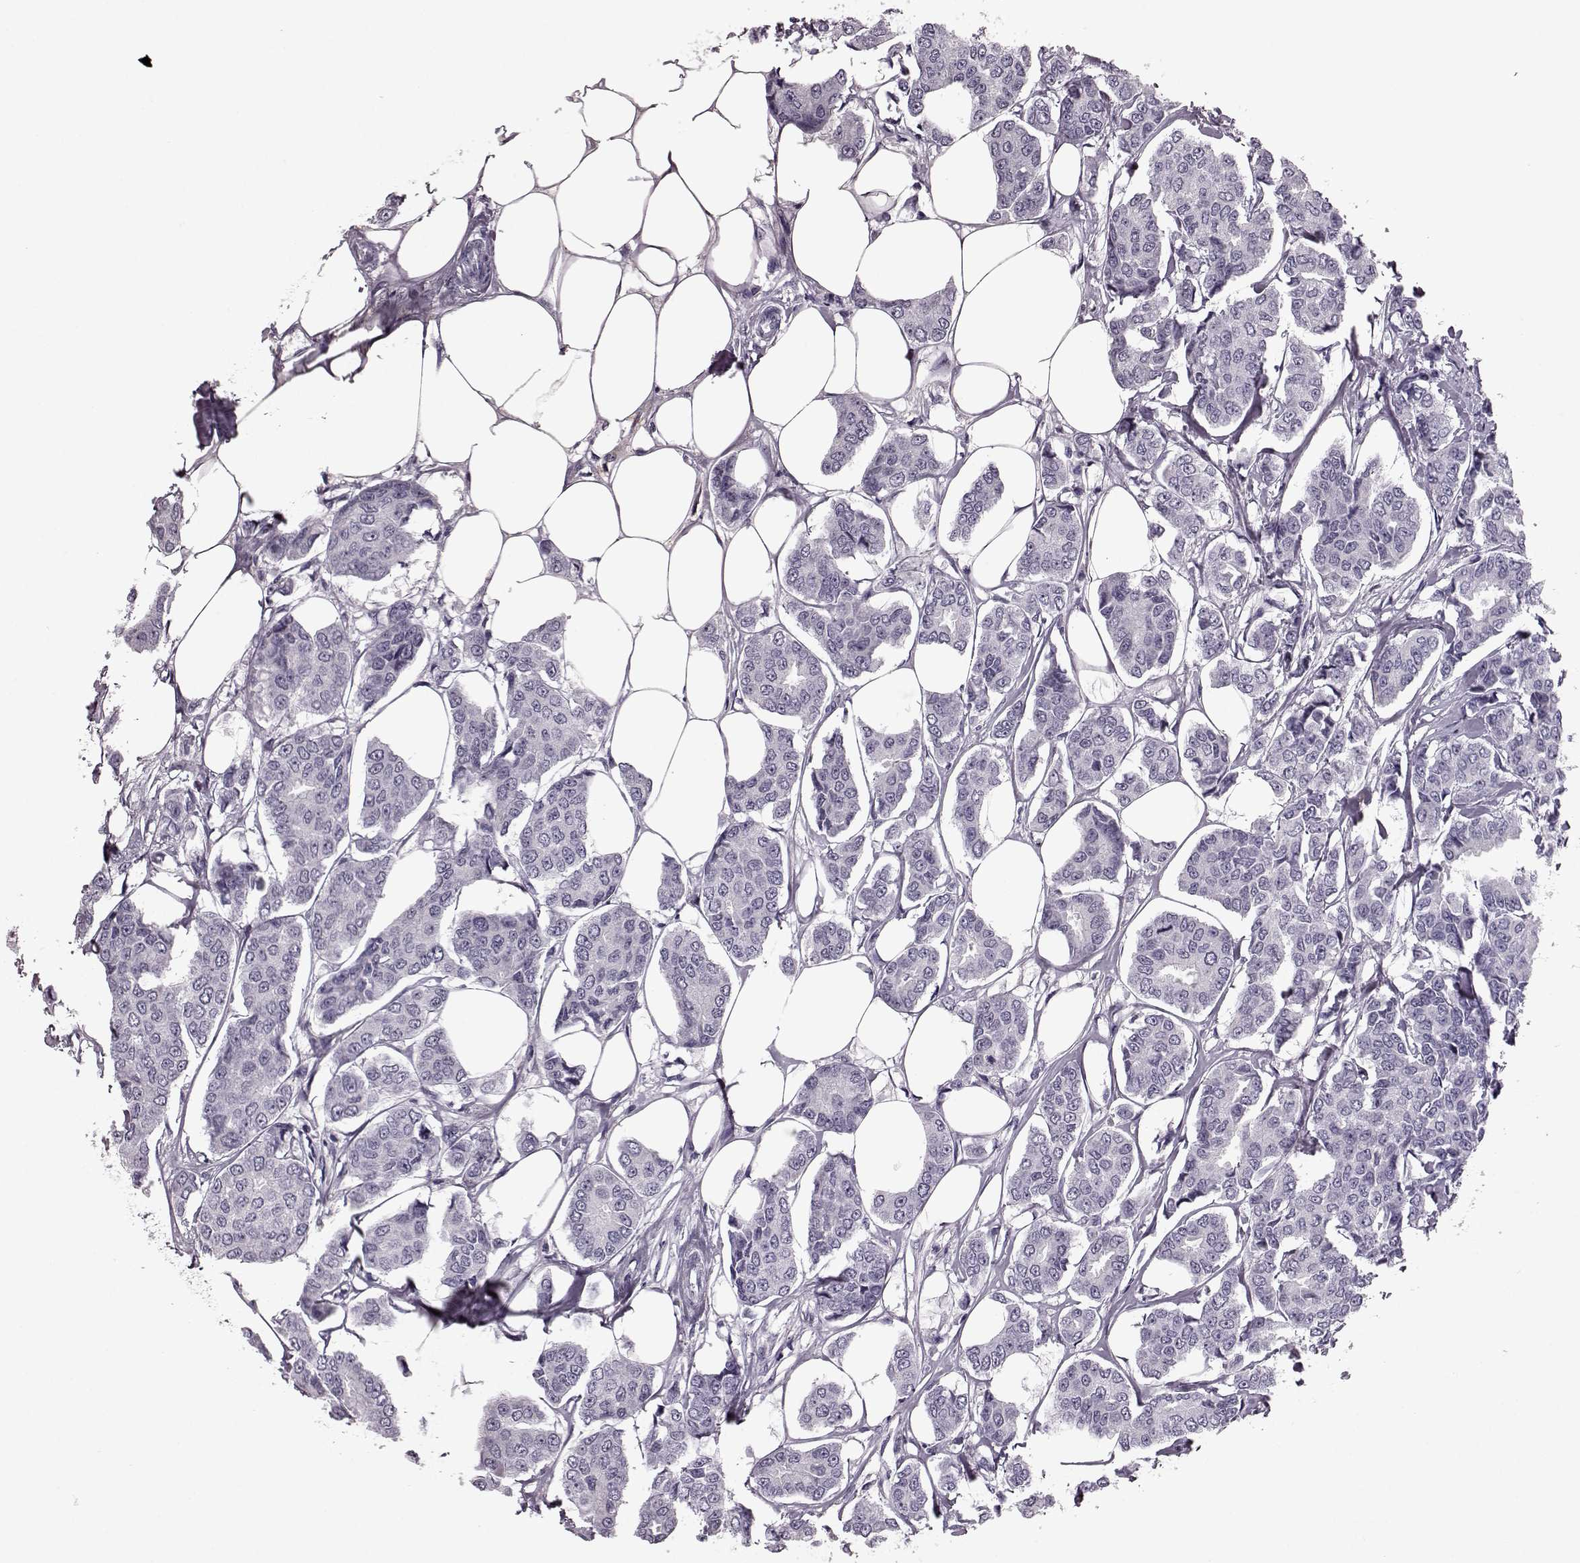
{"staining": {"intensity": "negative", "quantity": "none", "location": "none"}, "tissue": "breast cancer", "cell_type": "Tumor cells", "image_type": "cancer", "snomed": [{"axis": "morphology", "description": "Duct carcinoma"}, {"axis": "topography", "description": "Breast"}], "caption": "High power microscopy photomicrograph of an immunohistochemistry (IHC) micrograph of breast cancer (invasive ductal carcinoma), revealing no significant expression in tumor cells. (DAB (3,3'-diaminobenzidine) immunohistochemistry (IHC) with hematoxylin counter stain).", "gene": "SNTG1", "patient": {"sex": "female", "age": 94}}